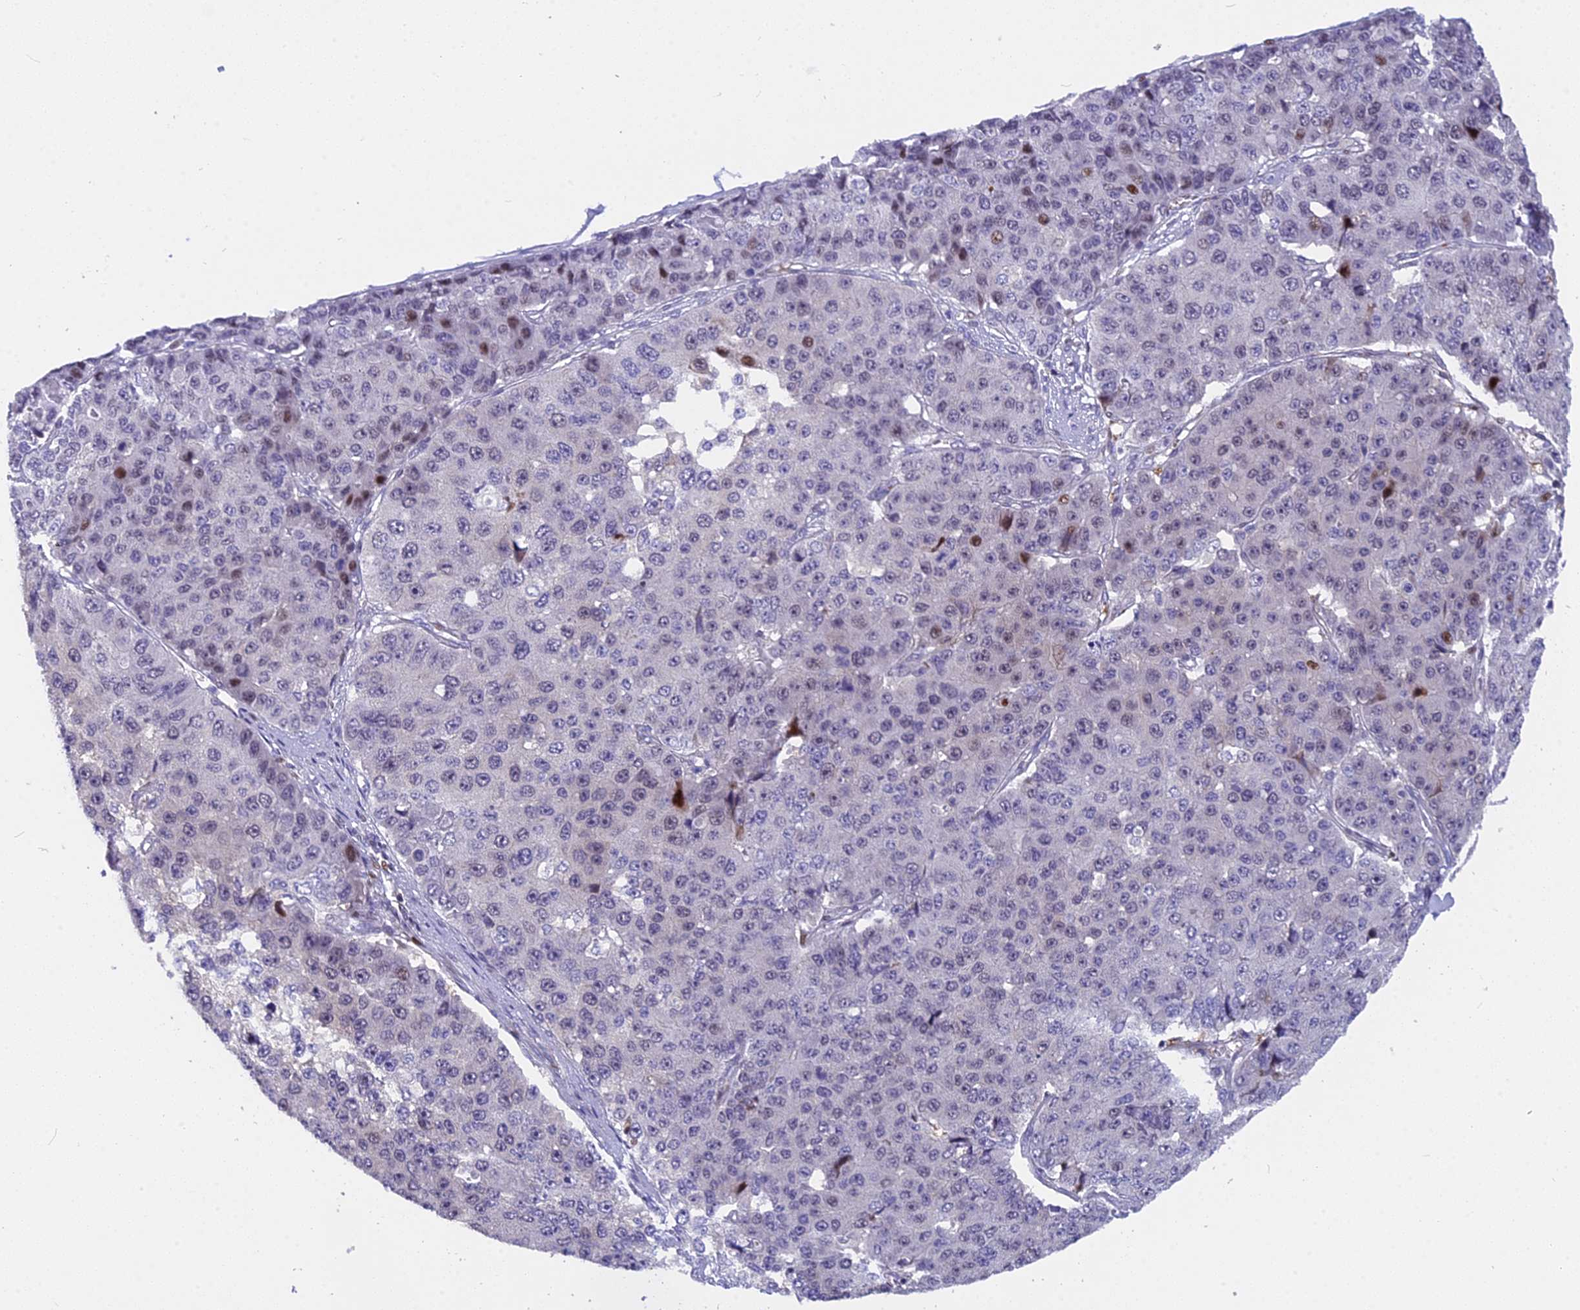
{"staining": {"intensity": "moderate", "quantity": "<25%", "location": "nuclear"}, "tissue": "pancreatic cancer", "cell_type": "Tumor cells", "image_type": "cancer", "snomed": [{"axis": "morphology", "description": "Adenocarcinoma, NOS"}, {"axis": "topography", "description": "Pancreas"}], "caption": "Immunohistochemical staining of adenocarcinoma (pancreatic) demonstrates low levels of moderate nuclear protein staining in about <25% of tumor cells.", "gene": "NKPD1", "patient": {"sex": "male", "age": 50}}